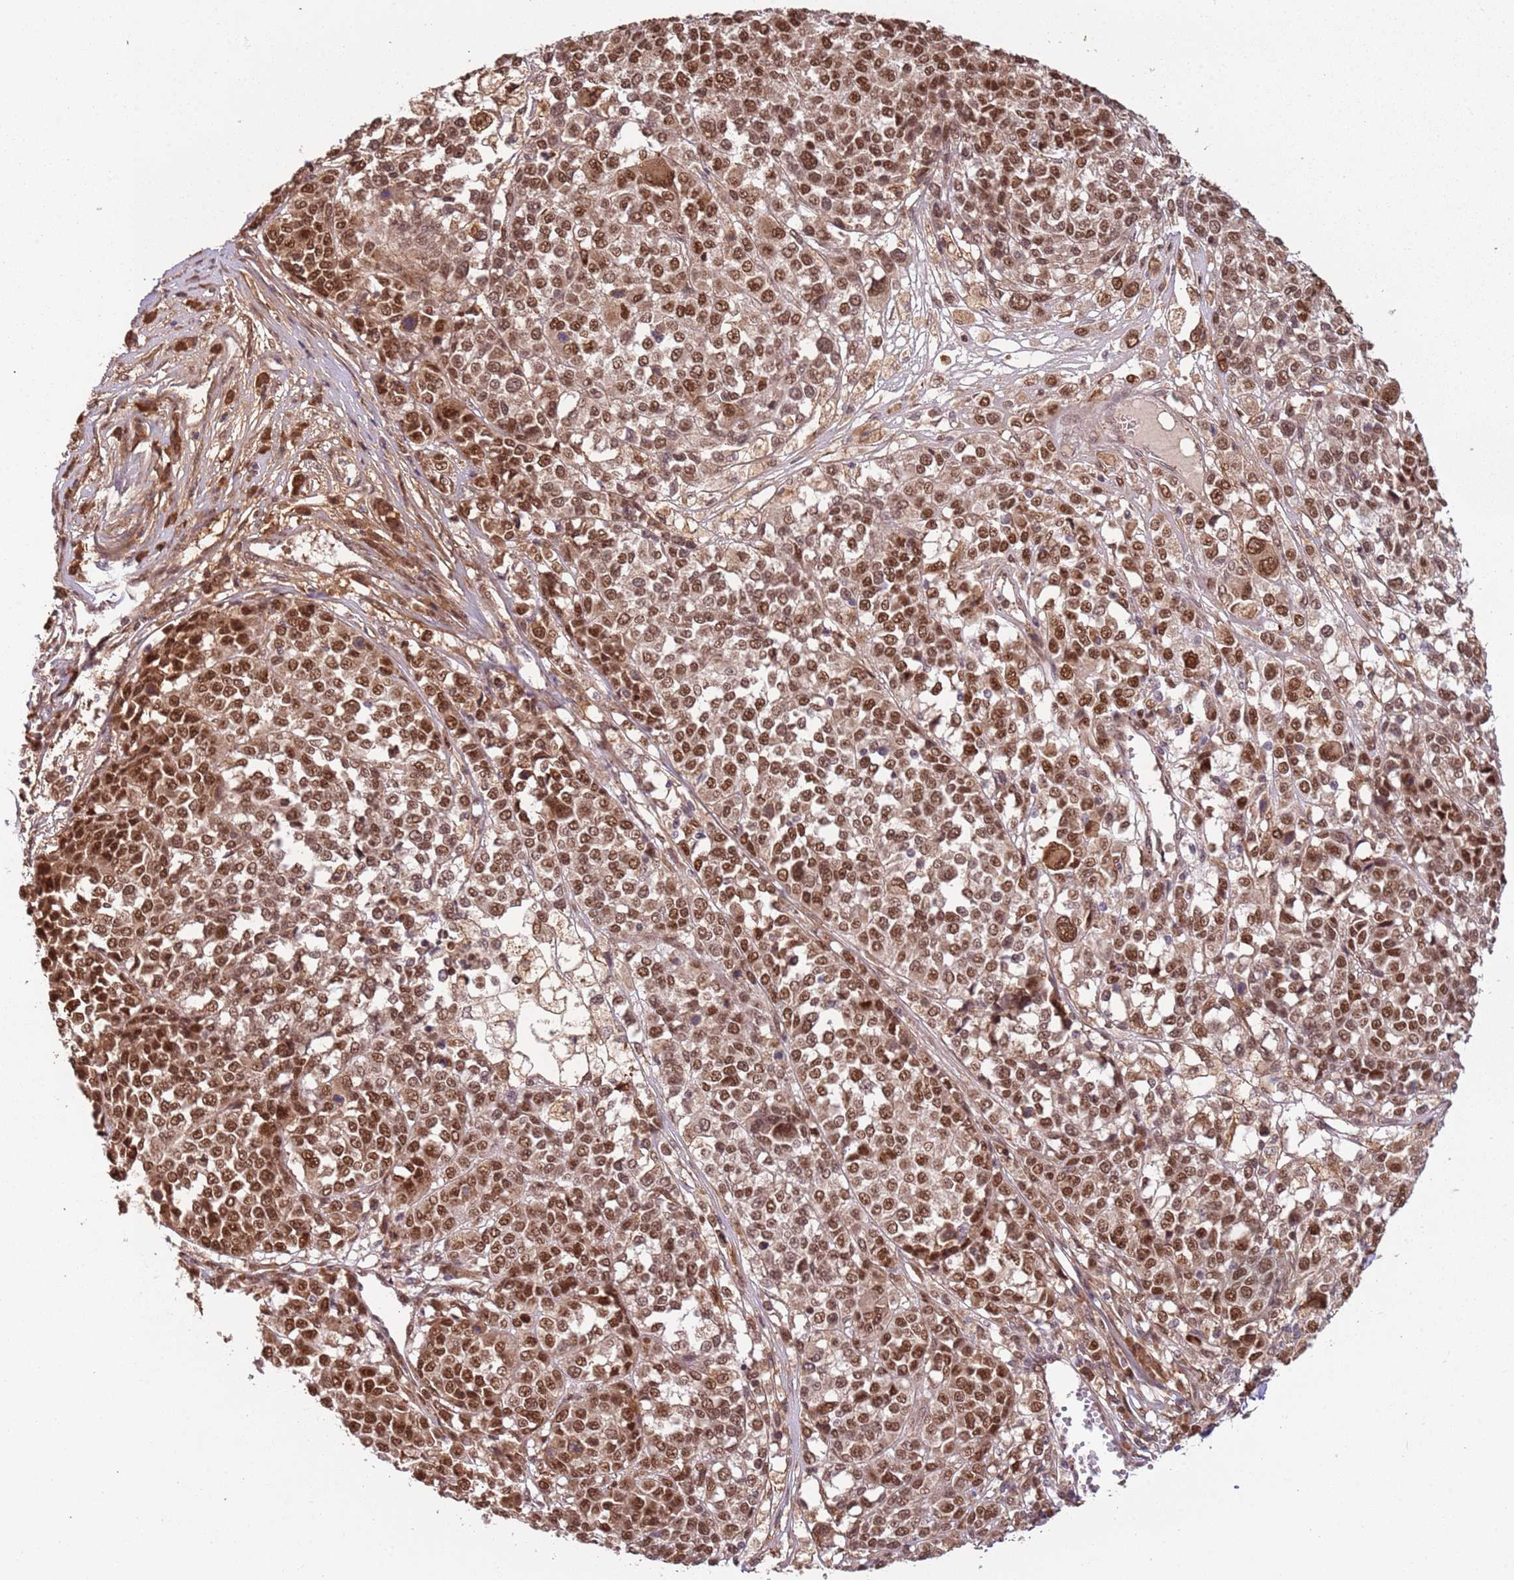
{"staining": {"intensity": "moderate", "quantity": ">75%", "location": "nuclear"}, "tissue": "melanoma", "cell_type": "Tumor cells", "image_type": "cancer", "snomed": [{"axis": "morphology", "description": "Malignant melanoma, Metastatic site"}, {"axis": "topography", "description": "Lymph node"}], "caption": "Malignant melanoma (metastatic site) stained with DAB (3,3'-diaminobenzidine) IHC demonstrates medium levels of moderate nuclear expression in approximately >75% of tumor cells. (DAB = brown stain, brightfield microscopy at high magnification).", "gene": "POLR3H", "patient": {"sex": "male", "age": 44}}